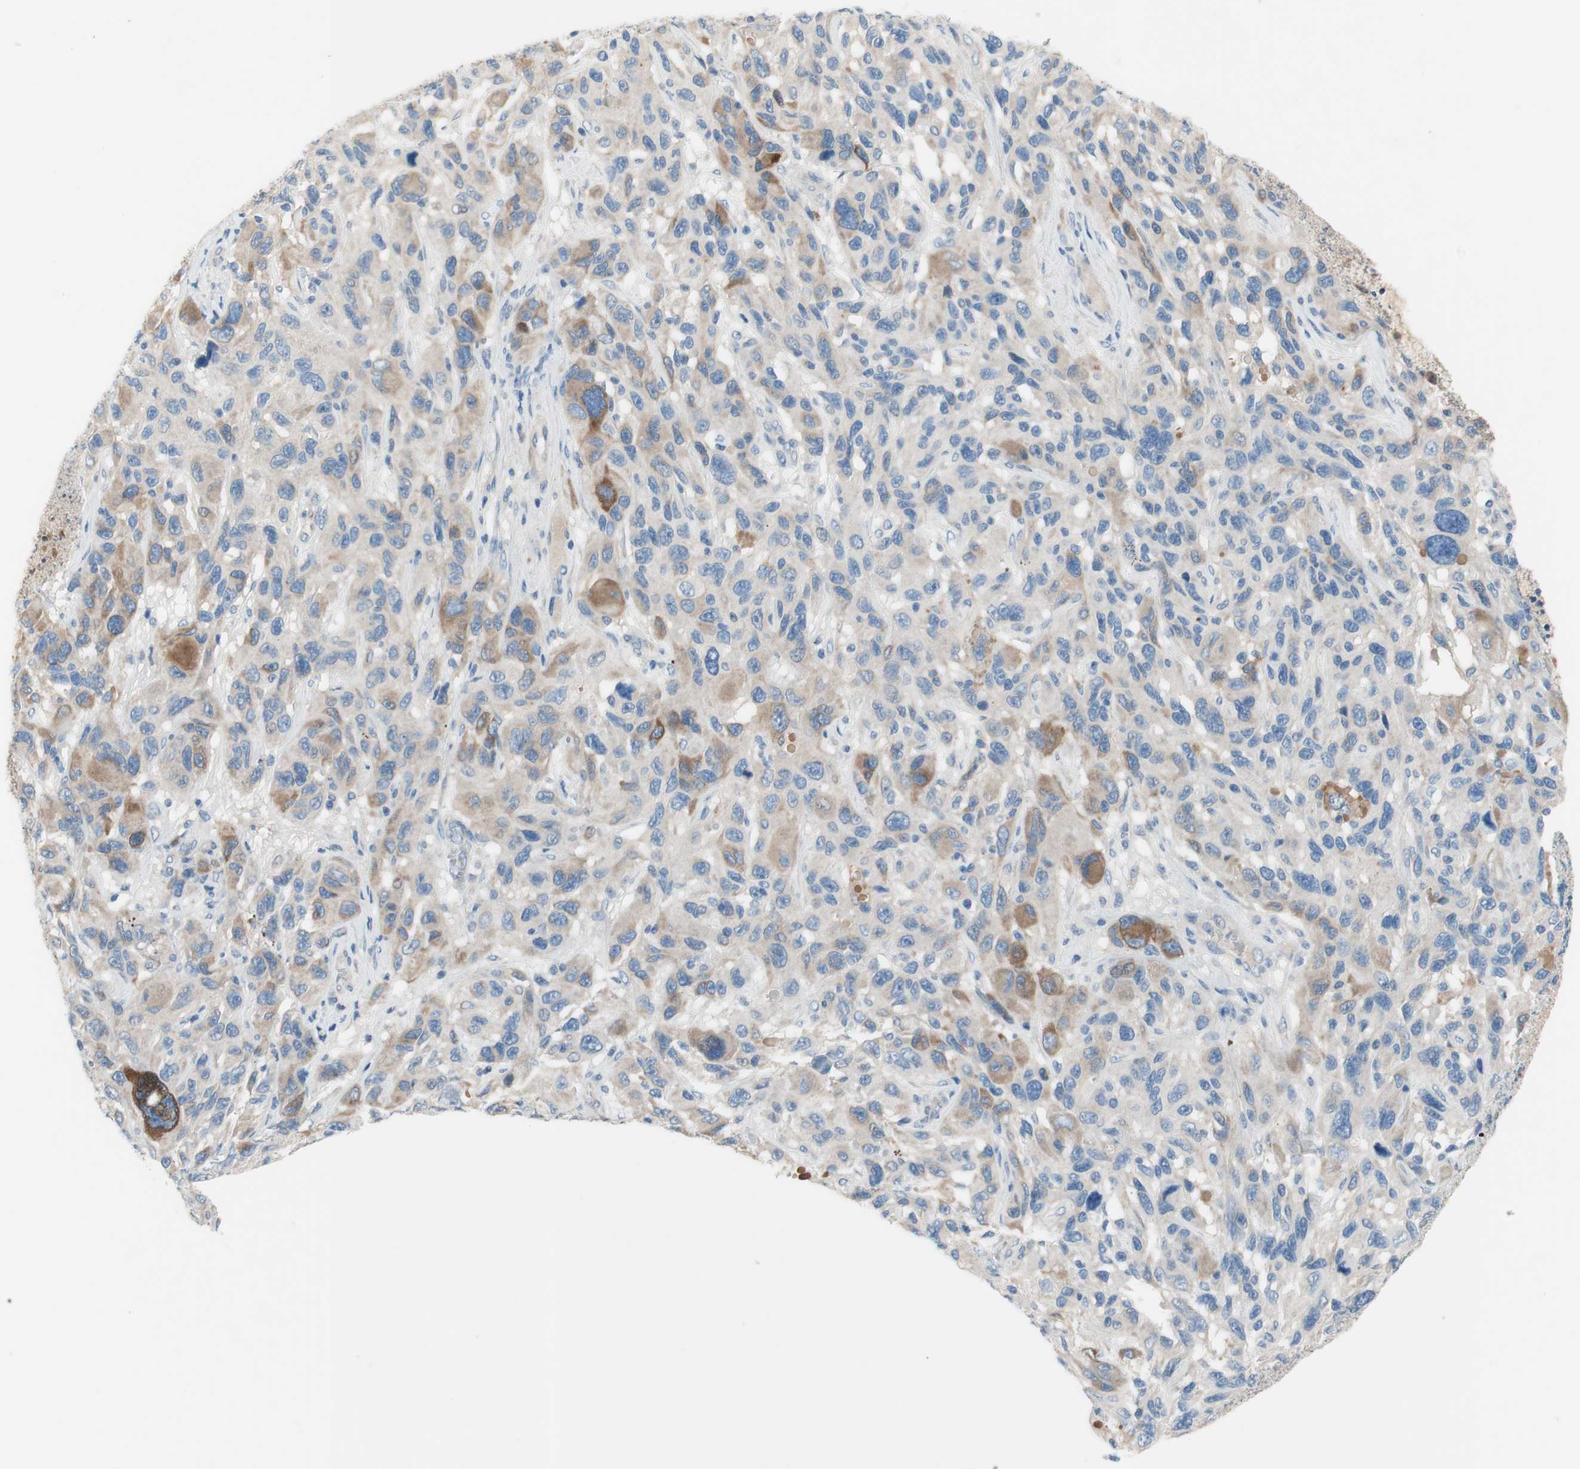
{"staining": {"intensity": "moderate", "quantity": "<25%", "location": "cytoplasmic/membranous"}, "tissue": "melanoma", "cell_type": "Tumor cells", "image_type": "cancer", "snomed": [{"axis": "morphology", "description": "Malignant melanoma, NOS"}, {"axis": "topography", "description": "Skin"}], "caption": "Protein analysis of melanoma tissue demonstrates moderate cytoplasmic/membranous expression in approximately <25% of tumor cells. (Brightfield microscopy of DAB IHC at high magnification).", "gene": "FDFT1", "patient": {"sex": "male", "age": 53}}